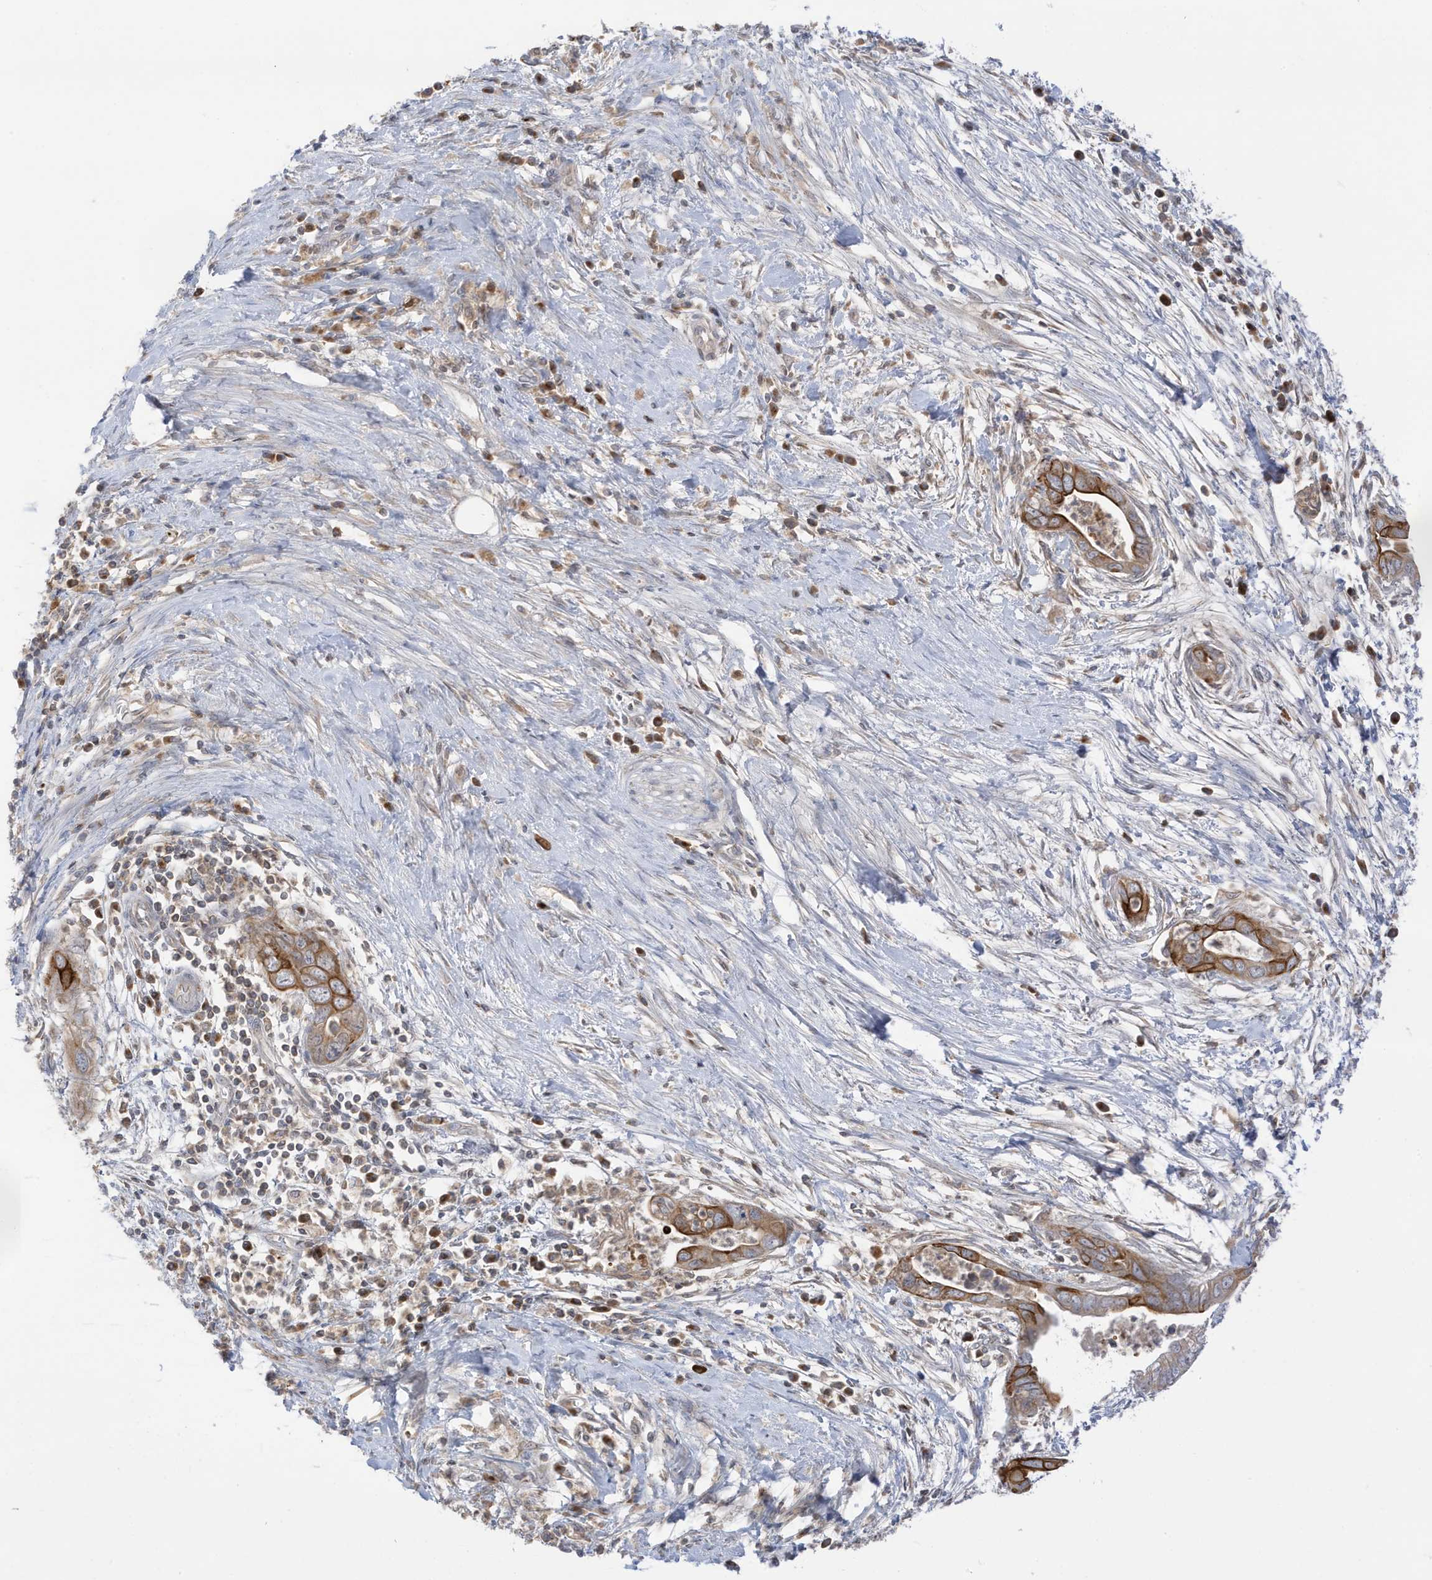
{"staining": {"intensity": "strong", "quantity": "25%-75%", "location": "cytoplasmic/membranous"}, "tissue": "pancreatic cancer", "cell_type": "Tumor cells", "image_type": "cancer", "snomed": [{"axis": "morphology", "description": "Adenocarcinoma, NOS"}, {"axis": "topography", "description": "Pancreas"}], "caption": "The immunohistochemical stain shows strong cytoplasmic/membranous staining in tumor cells of adenocarcinoma (pancreatic) tissue.", "gene": "NPPC", "patient": {"sex": "male", "age": 75}}